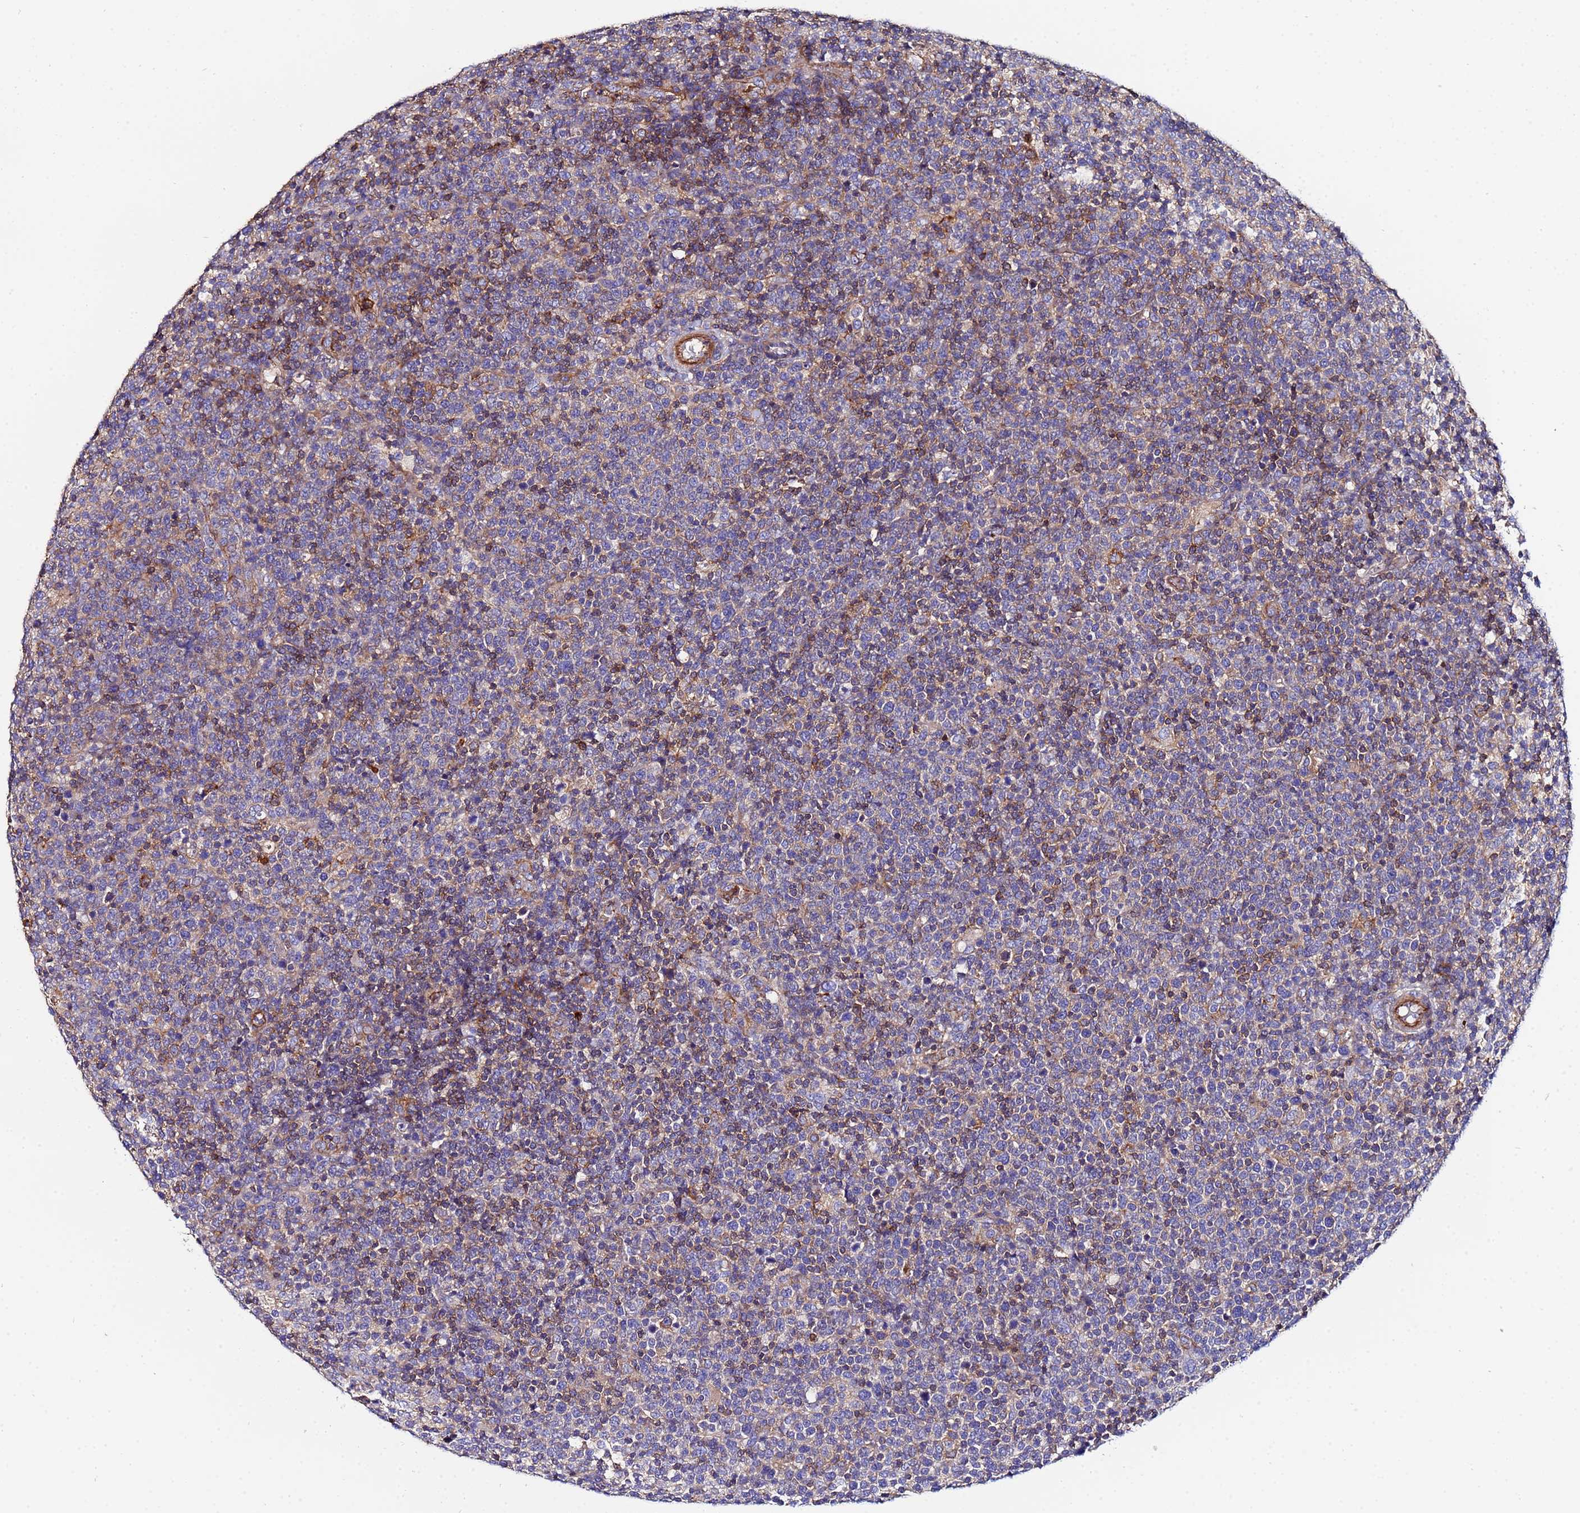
{"staining": {"intensity": "moderate", "quantity": "<25%", "location": "cytoplasmic/membranous"}, "tissue": "lymphoma", "cell_type": "Tumor cells", "image_type": "cancer", "snomed": [{"axis": "morphology", "description": "Malignant lymphoma, non-Hodgkin's type, High grade"}, {"axis": "topography", "description": "Lymph node"}], "caption": "Lymphoma stained with a brown dye shows moderate cytoplasmic/membranous positive expression in about <25% of tumor cells.", "gene": "POTEE", "patient": {"sex": "male", "age": 61}}